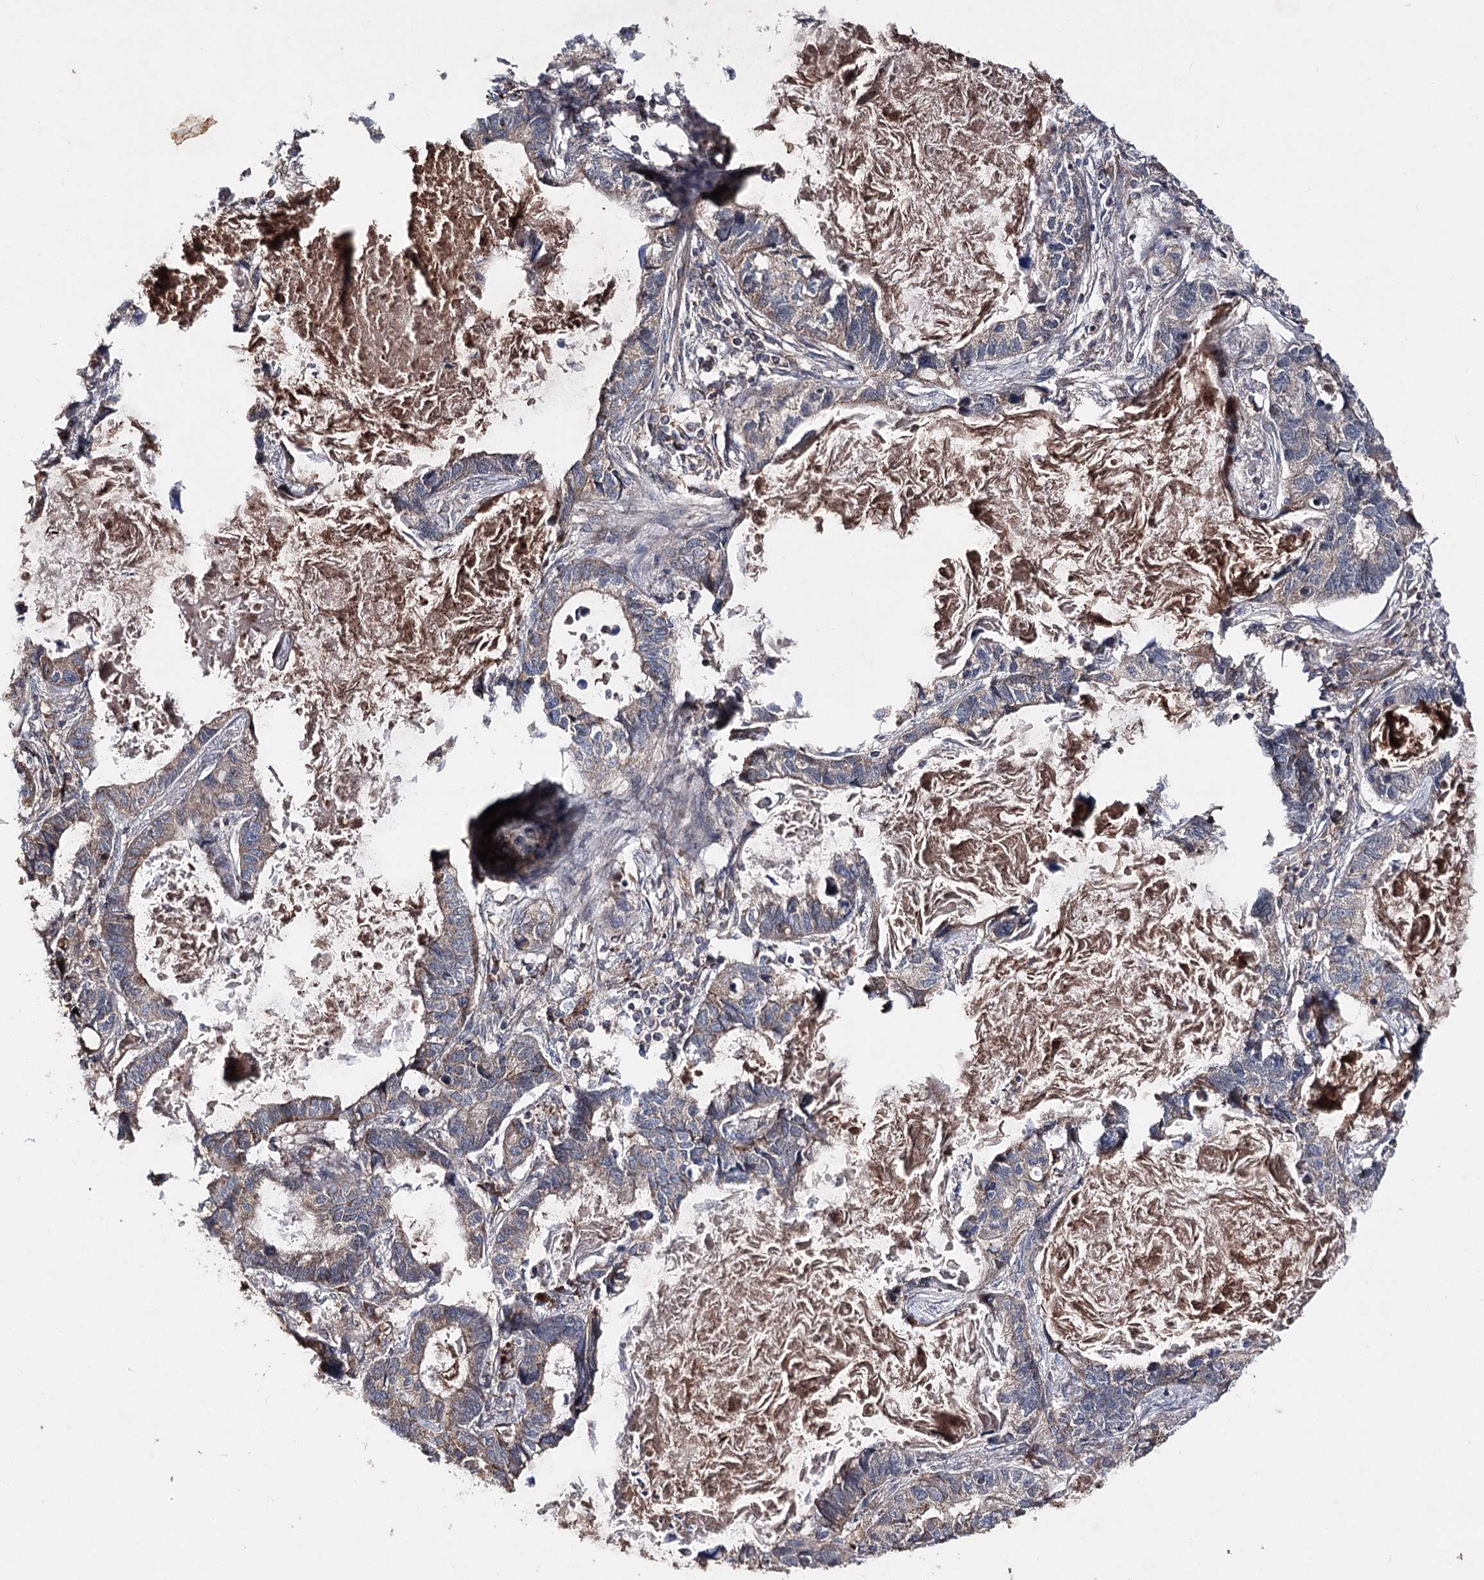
{"staining": {"intensity": "weak", "quantity": ">75%", "location": "cytoplasmic/membranous"}, "tissue": "lung cancer", "cell_type": "Tumor cells", "image_type": "cancer", "snomed": [{"axis": "morphology", "description": "Adenocarcinoma, NOS"}, {"axis": "topography", "description": "Lung"}], "caption": "The histopathology image reveals a brown stain indicating the presence of a protein in the cytoplasmic/membranous of tumor cells in lung cancer (adenocarcinoma). Using DAB (3,3'-diaminobenzidine) (brown) and hematoxylin (blue) stains, captured at high magnification using brightfield microscopy.", "gene": "MINDY3", "patient": {"sex": "male", "age": 67}}